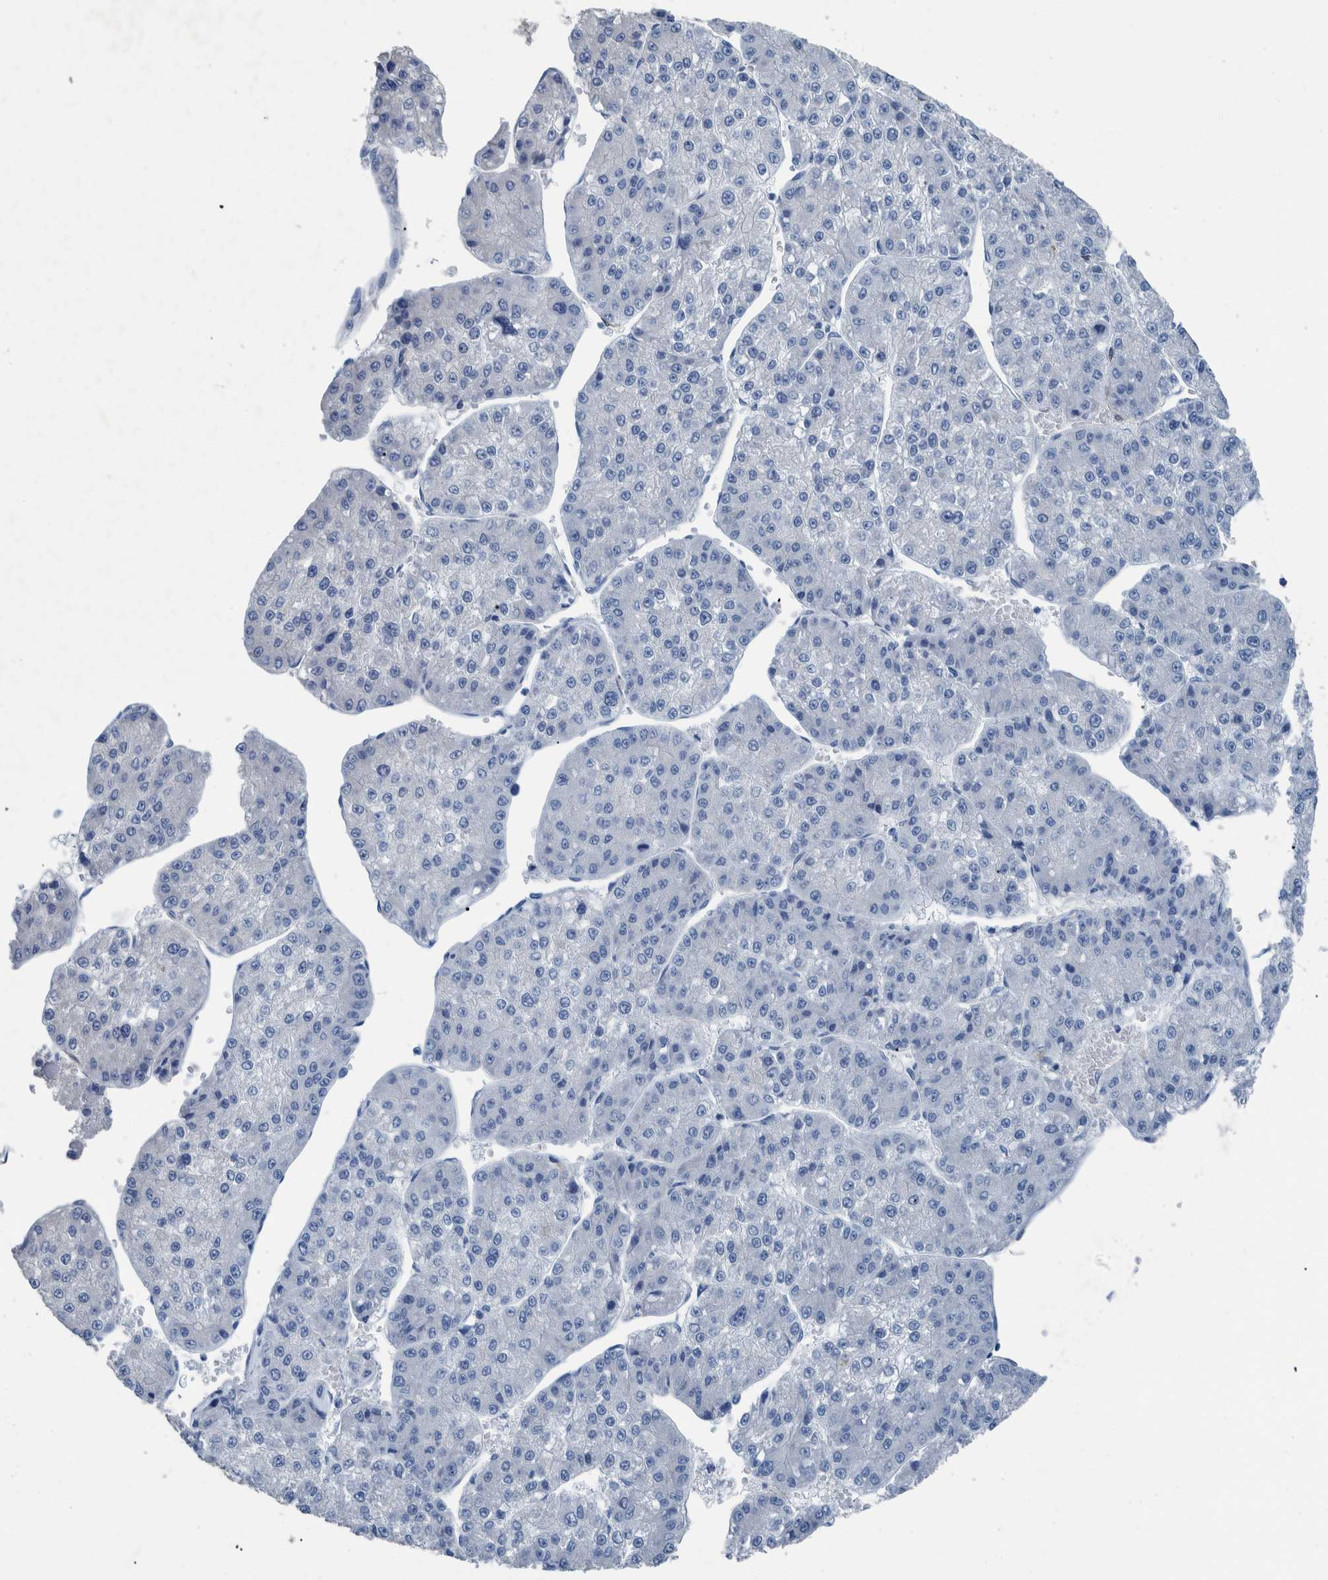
{"staining": {"intensity": "negative", "quantity": "none", "location": "none"}, "tissue": "liver cancer", "cell_type": "Tumor cells", "image_type": "cancer", "snomed": [{"axis": "morphology", "description": "Carcinoma, Hepatocellular, NOS"}, {"axis": "topography", "description": "Liver"}], "caption": "Immunohistochemical staining of human hepatocellular carcinoma (liver) exhibits no significant staining in tumor cells. Nuclei are stained in blue.", "gene": "IDO1", "patient": {"sex": "female", "age": 73}}